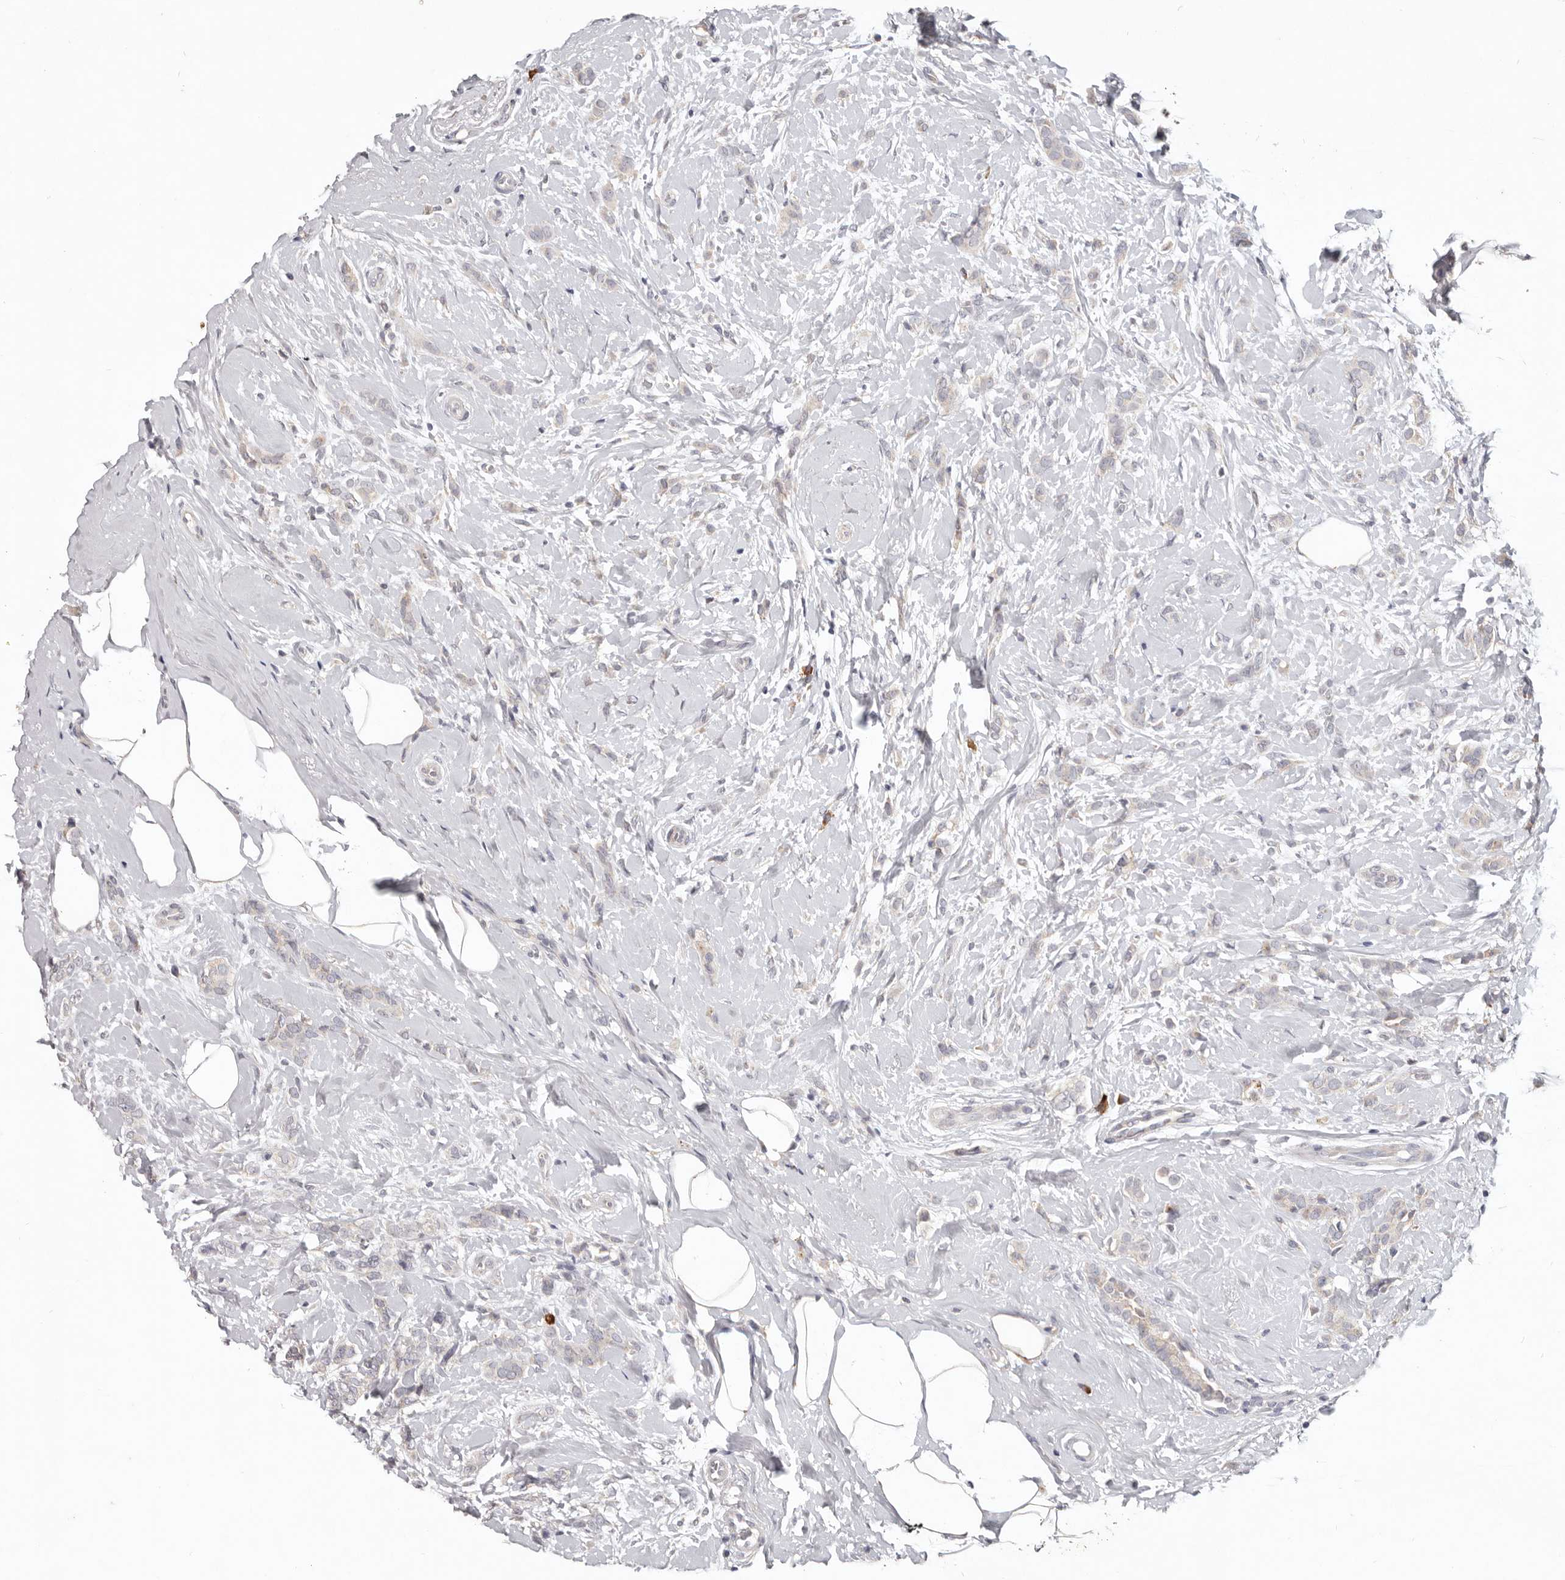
{"staining": {"intensity": "weak", "quantity": "<25%", "location": "cytoplasmic/membranous"}, "tissue": "breast cancer", "cell_type": "Tumor cells", "image_type": "cancer", "snomed": [{"axis": "morphology", "description": "Lobular carcinoma, in situ"}, {"axis": "morphology", "description": "Lobular carcinoma"}, {"axis": "topography", "description": "Breast"}], "caption": "High power microscopy histopathology image of an immunohistochemistry (IHC) image of breast lobular carcinoma in situ, revealing no significant staining in tumor cells. (DAB (3,3'-diaminobenzidine) IHC, high magnification).", "gene": "WDR77", "patient": {"sex": "female", "age": 41}}